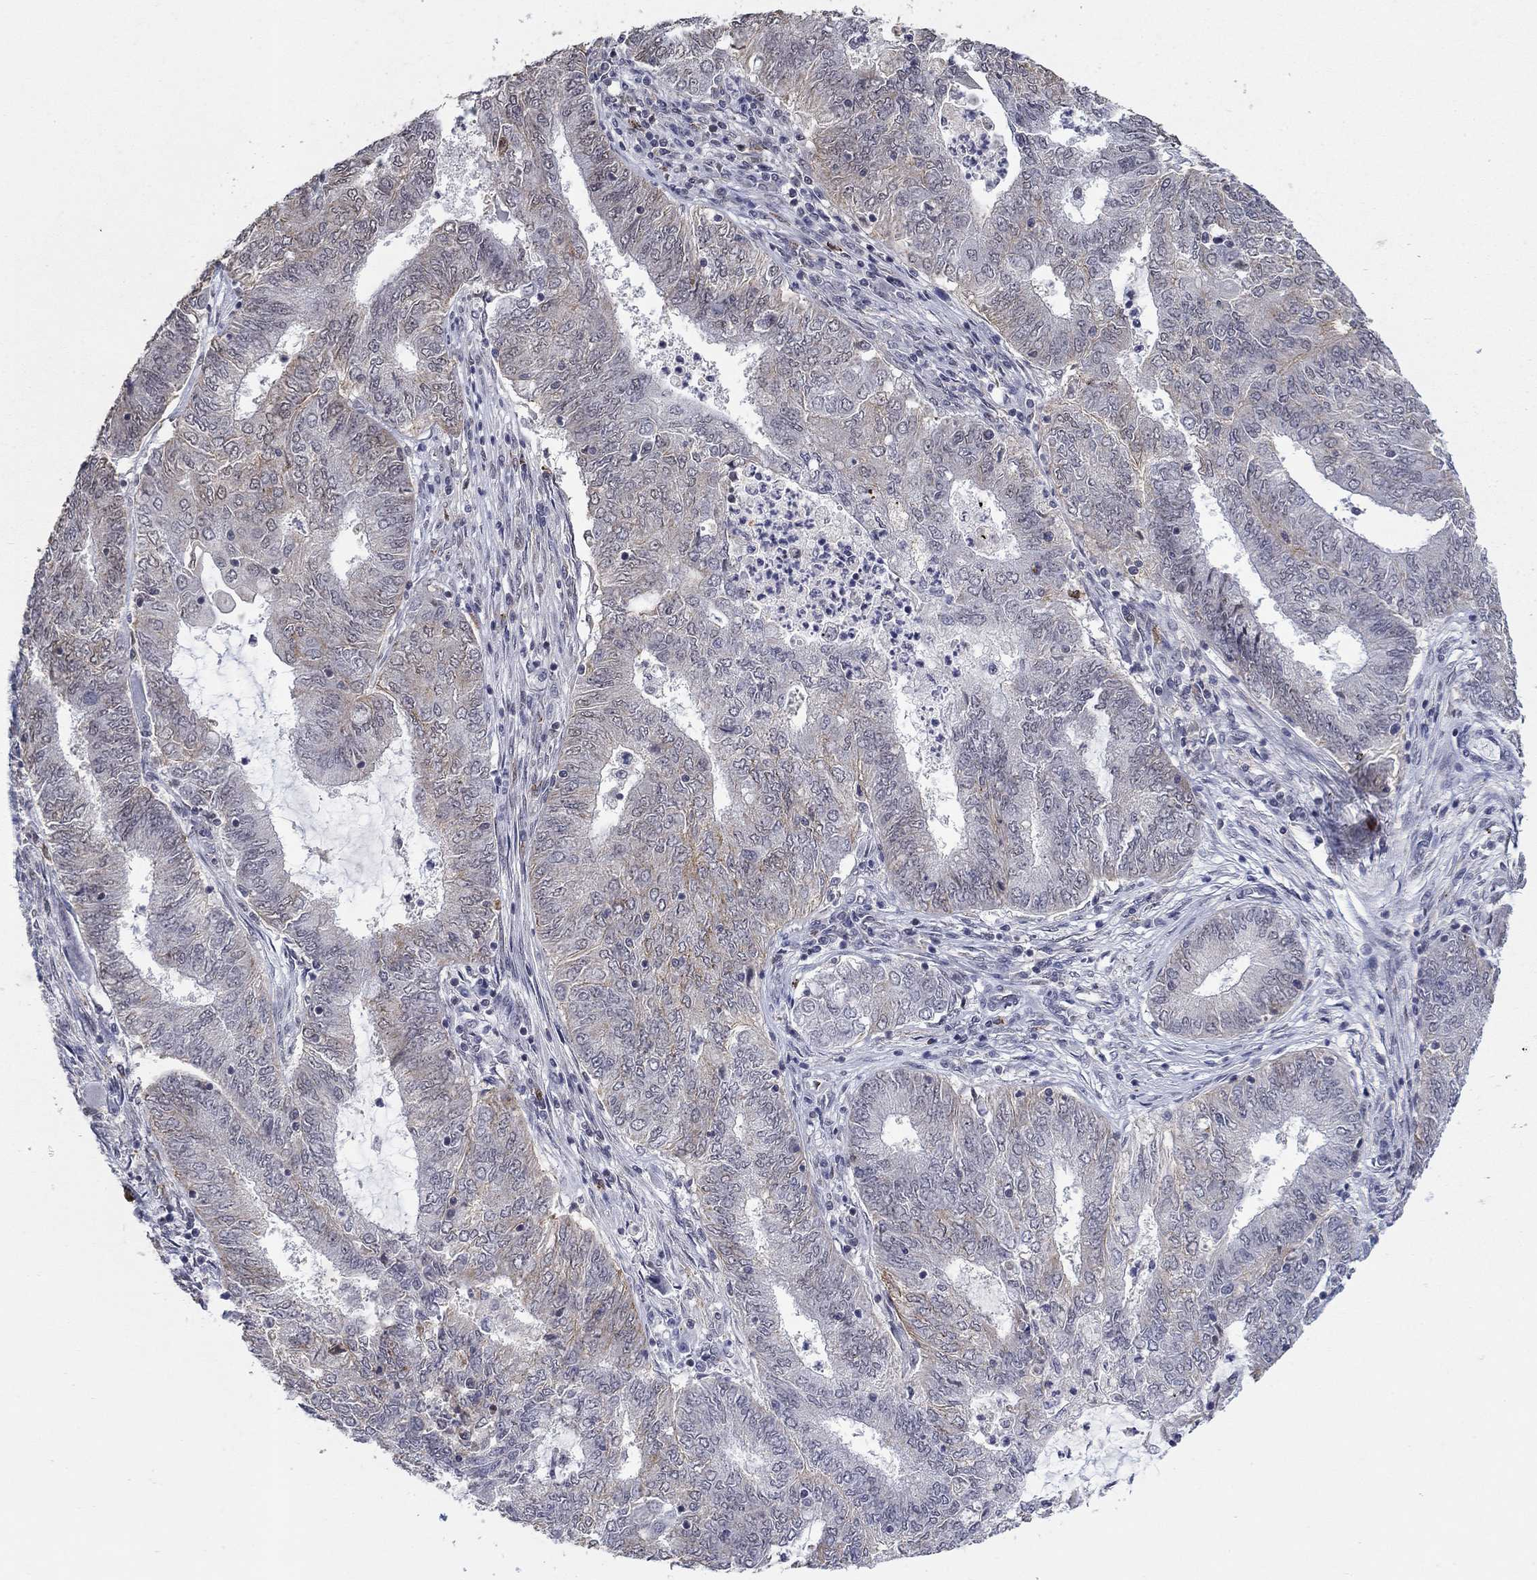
{"staining": {"intensity": "negative", "quantity": "none", "location": "none"}, "tissue": "endometrial cancer", "cell_type": "Tumor cells", "image_type": "cancer", "snomed": [{"axis": "morphology", "description": "Adenocarcinoma, NOS"}, {"axis": "topography", "description": "Endometrium"}], "caption": "A micrograph of human endometrial cancer (adenocarcinoma) is negative for staining in tumor cells. The staining is performed using DAB (3,3'-diaminobenzidine) brown chromogen with nuclei counter-stained in using hematoxylin.", "gene": "GRIA3", "patient": {"sex": "female", "age": 62}}